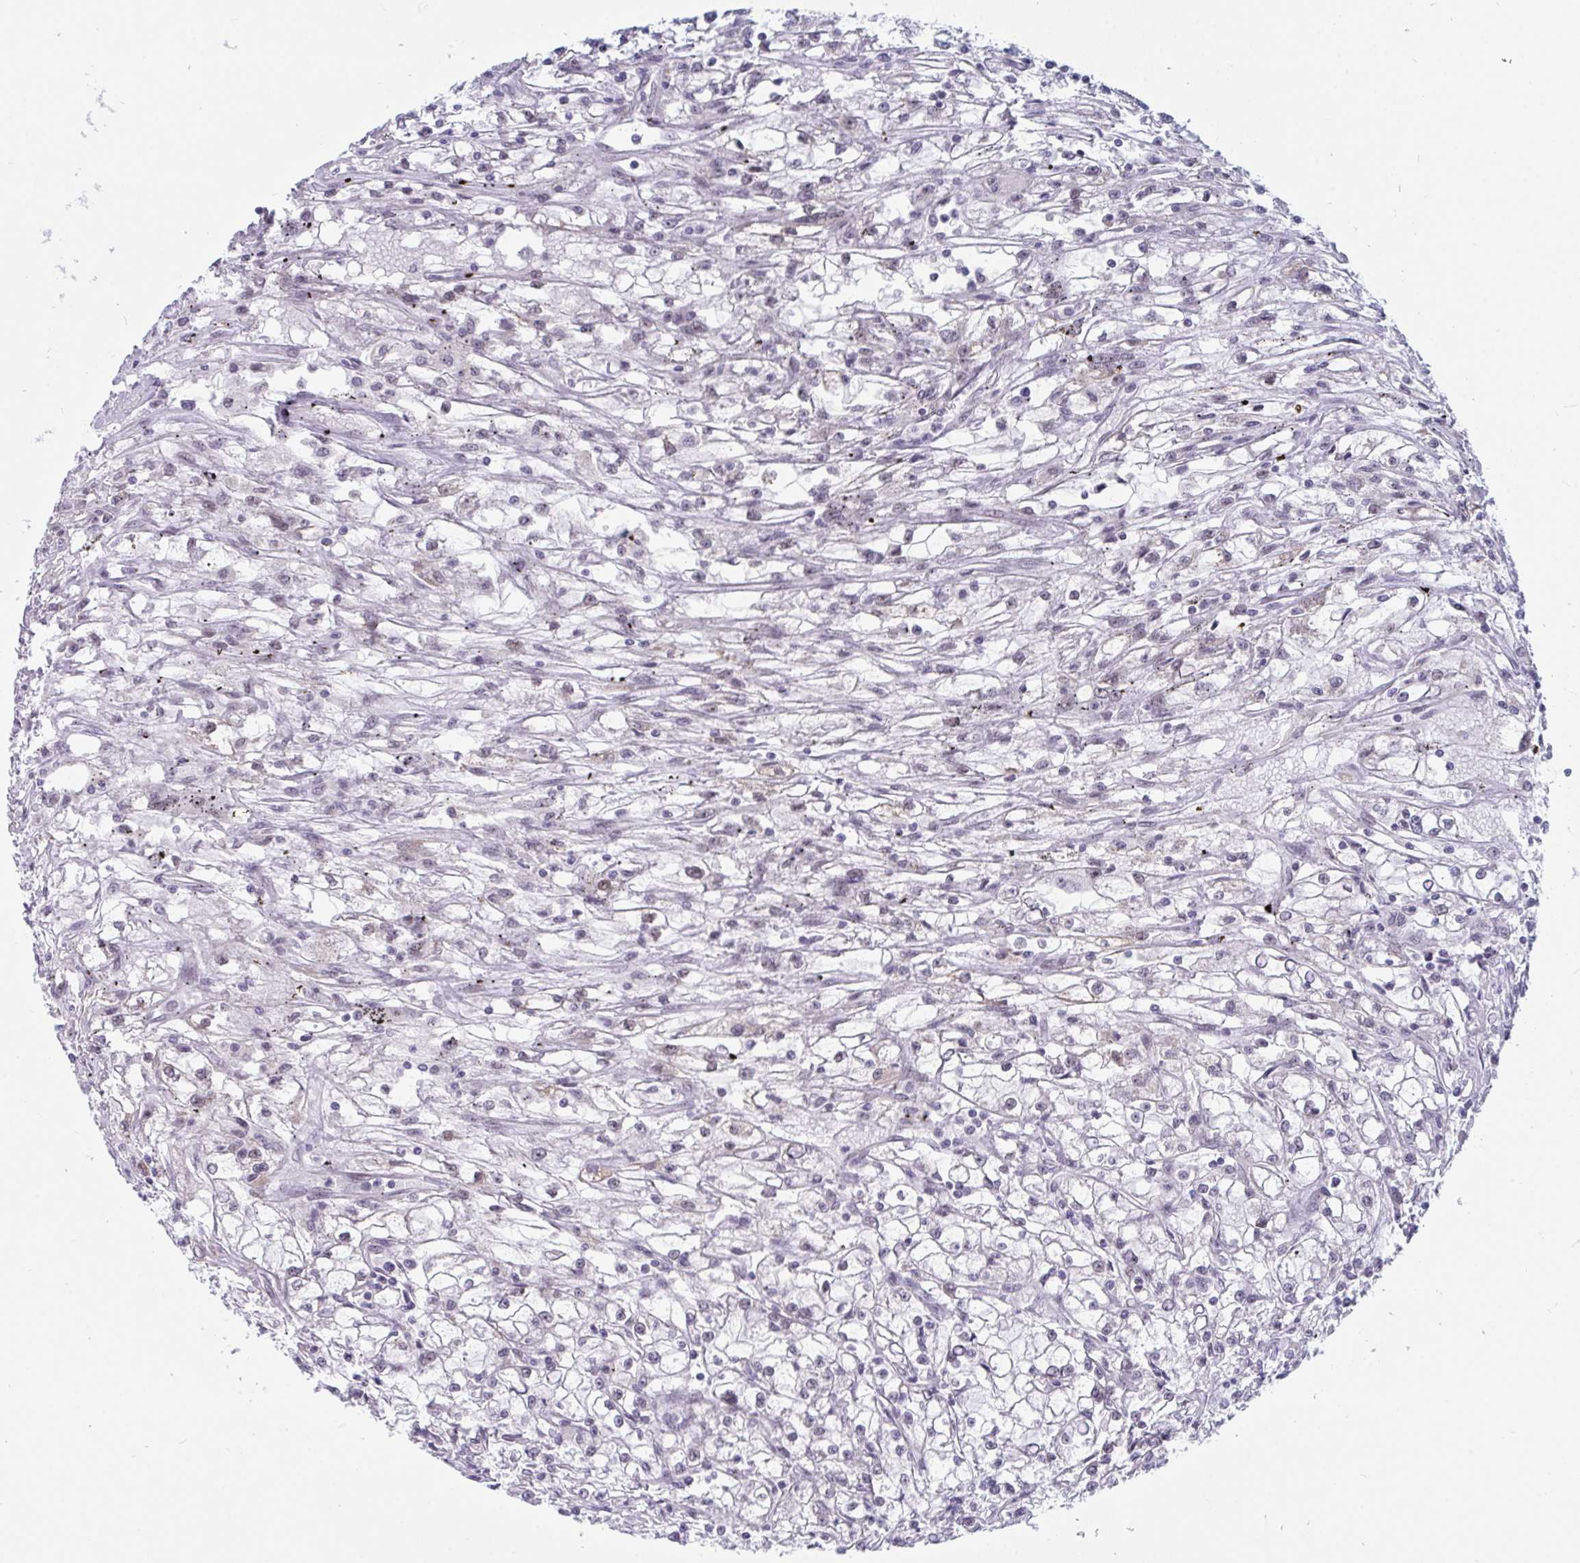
{"staining": {"intensity": "negative", "quantity": "none", "location": "none"}, "tissue": "renal cancer", "cell_type": "Tumor cells", "image_type": "cancer", "snomed": [{"axis": "morphology", "description": "Adenocarcinoma, NOS"}, {"axis": "topography", "description": "Kidney"}], "caption": "Immunohistochemistry image of neoplastic tissue: renal cancer (adenocarcinoma) stained with DAB demonstrates no significant protein positivity in tumor cells.", "gene": "PRR14", "patient": {"sex": "female", "age": 59}}